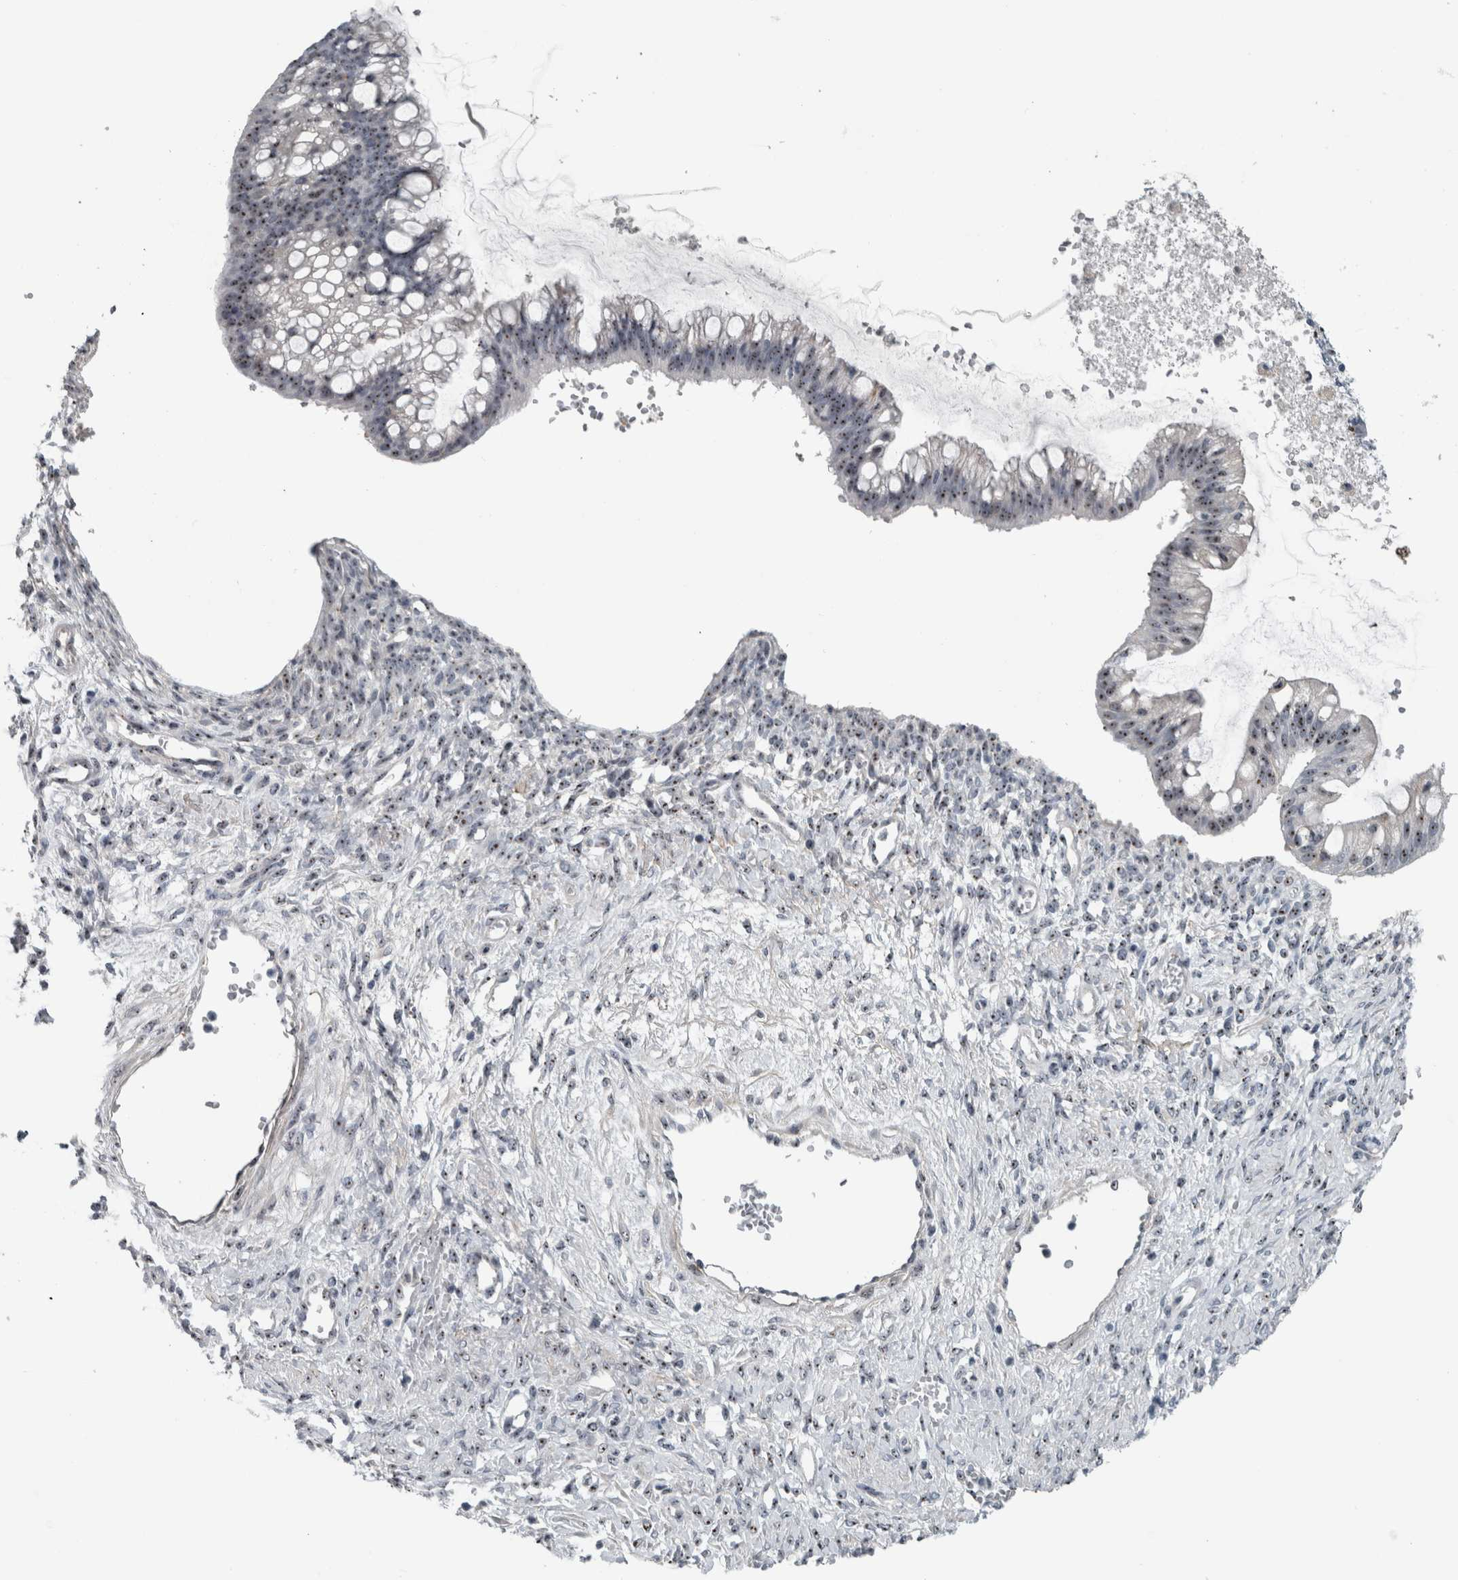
{"staining": {"intensity": "weak", "quantity": ">75%", "location": "nuclear"}, "tissue": "ovarian cancer", "cell_type": "Tumor cells", "image_type": "cancer", "snomed": [{"axis": "morphology", "description": "Cystadenocarcinoma, mucinous, NOS"}, {"axis": "topography", "description": "Ovary"}], "caption": "The immunohistochemical stain shows weak nuclear staining in tumor cells of mucinous cystadenocarcinoma (ovarian) tissue.", "gene": "UTP6", "patient": {"sex": "female", "age": 73}}